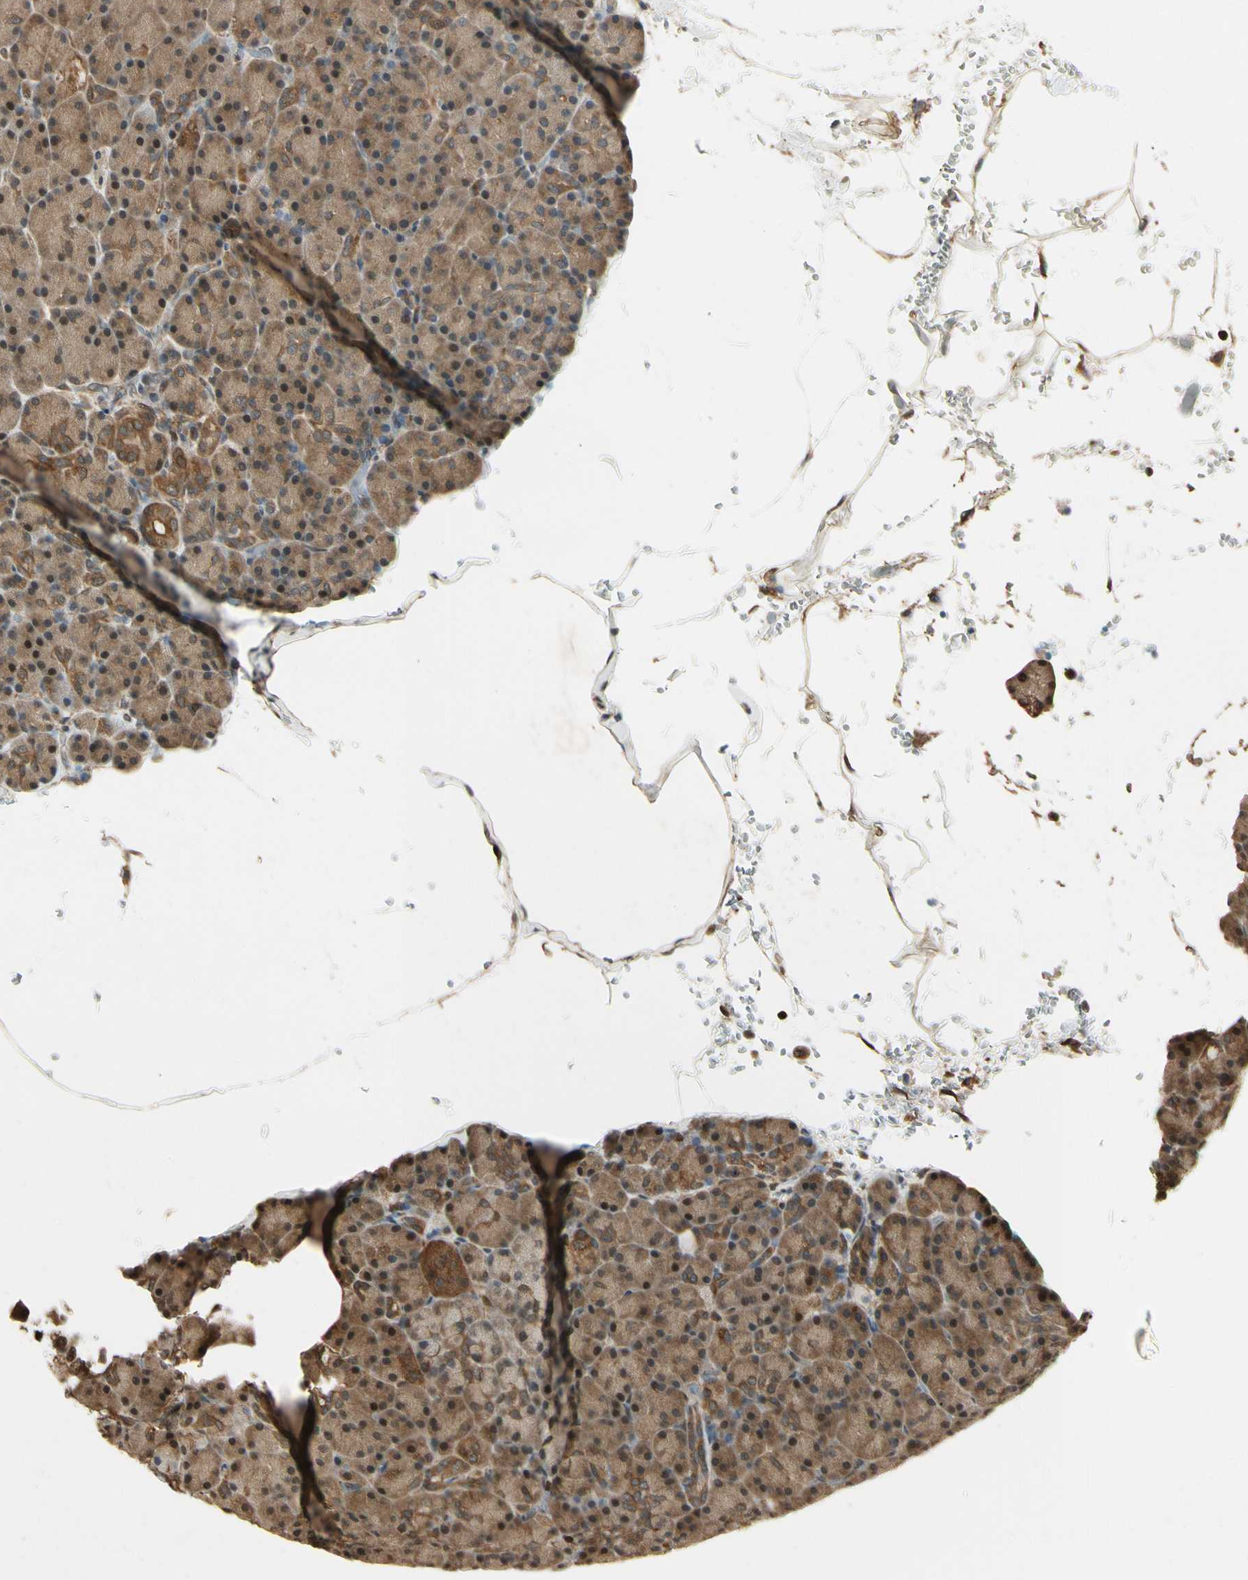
{"staining": {"intensity": "moderate", "quantity": ">75%", "location": "cytoplasmic/membranous,nuclear"}, "tissue": "pancreas", "cell_type": "Exocrine glandular cells", "image_type": "normal", "snomed": [{"axis": "morphology", "description": "Normal tissue, NOS"}, {"axis": "topography", "description": "Pancreas"}], "caption": "An IHC micrograph of benign tissue is shown. Protein staining in brown labels moderate cytoplasmic/membranous,nuclear positivity in pancreas within exocrine glandular cells. (IHC, brightfield microscopy, high magnification).", "gene": "YWHAB", "patient": {"sex": "female", "age": 43}}